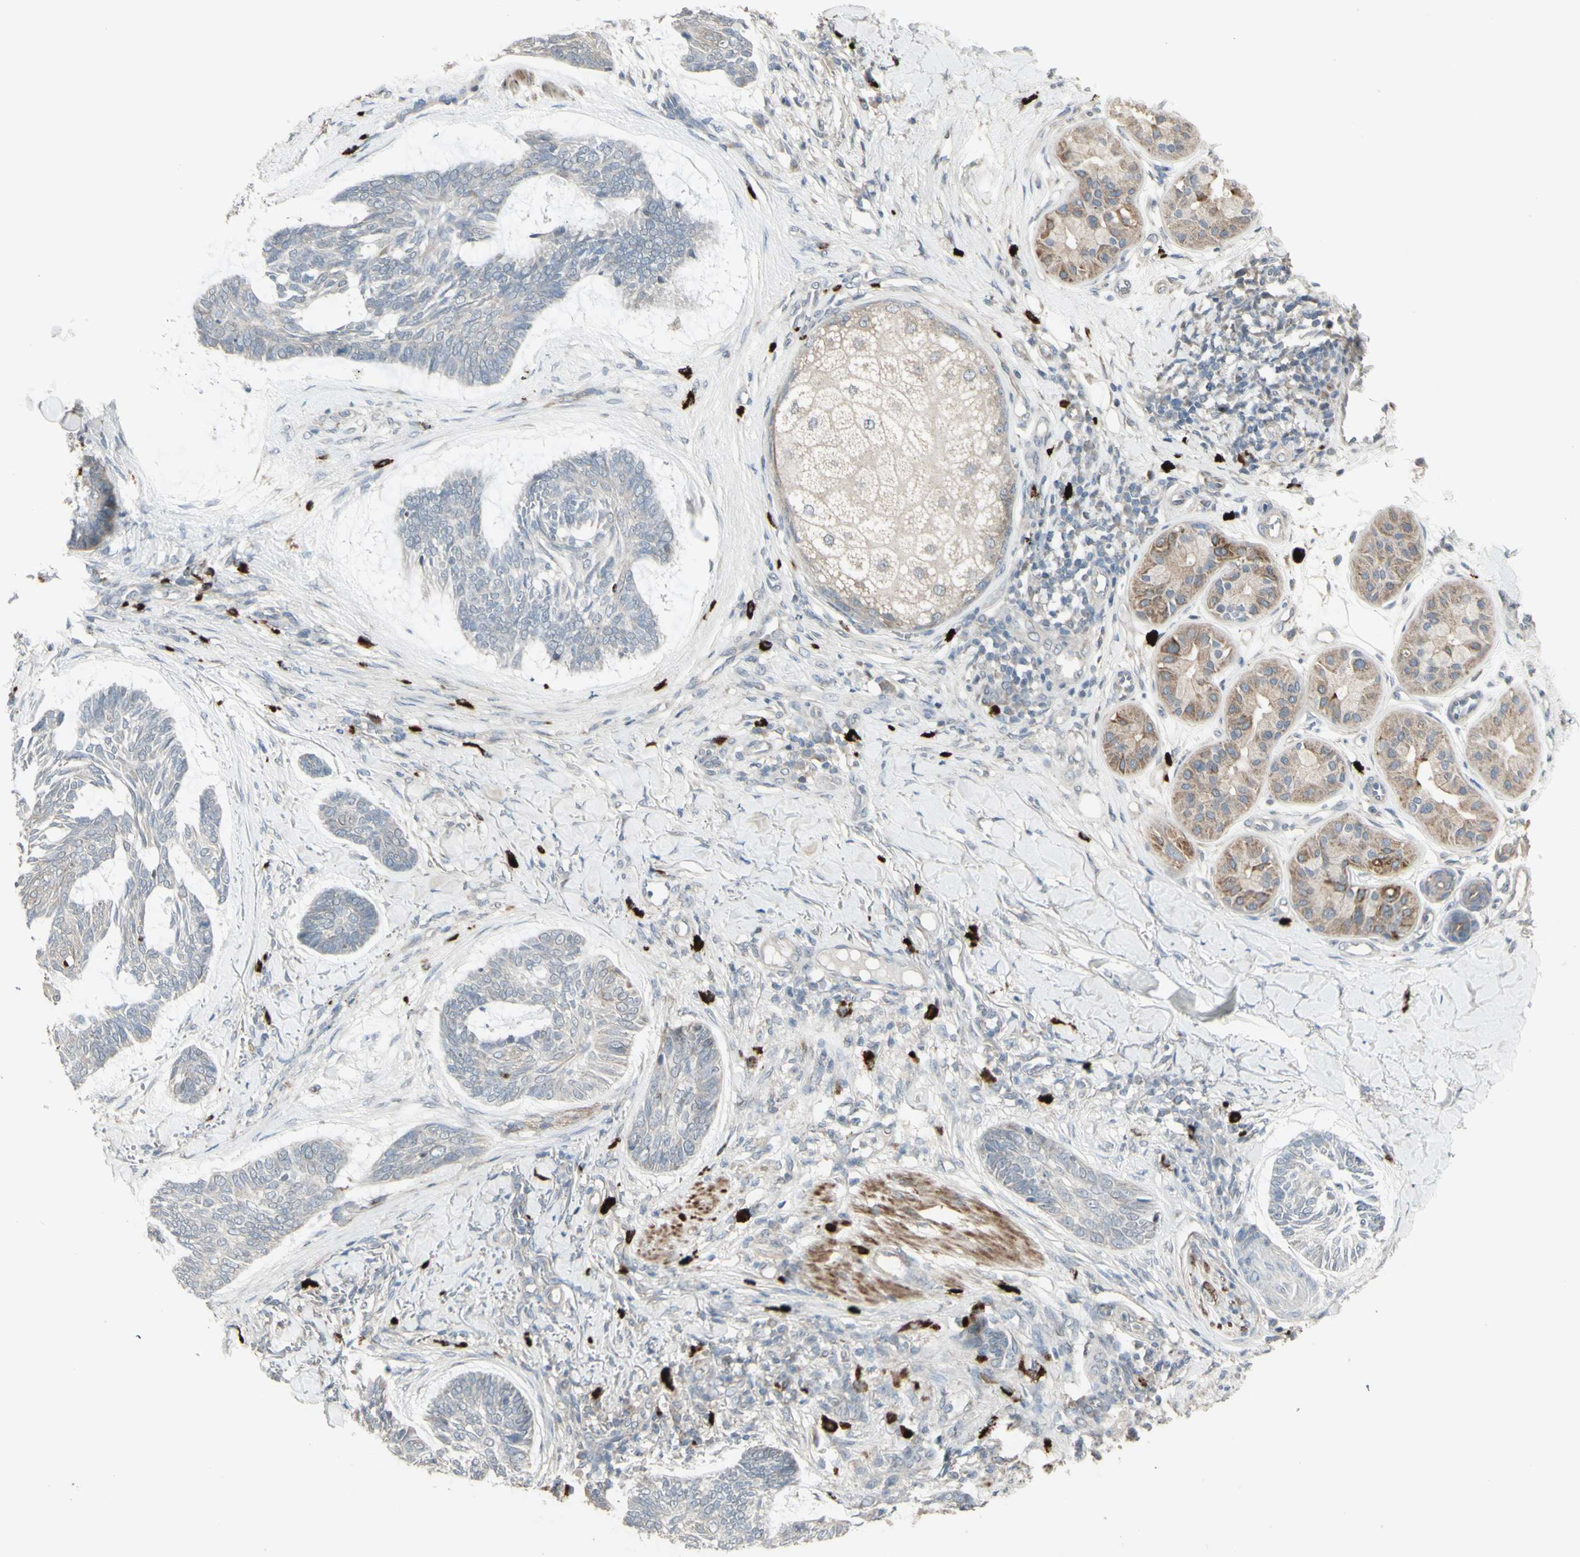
{"staining": {"intensity": "weak", "quantity": ">75%", "location": "cytoplasmic/membranous"}, "tissue": "skin cancer", "cell_type": "Tumor cells", "image_type": "cancer", "snomed": [{"axis": "morphology", "description": "Basal cell carcinoma"}, {"axis": "topography", "description": "Skin"}], "caption": "Immunohistochemistry (IHC) image of neoplastic tissue: human skin cancer stained using IHC reveals low levels of weak protein expression localized specifically in the cytoplasmic/membranous of tumor cells, appearing as a cytoplasmic/membranous brown color.", "gene": "GRAMD1B", "patient": {"sex": "male", "age": 43}}